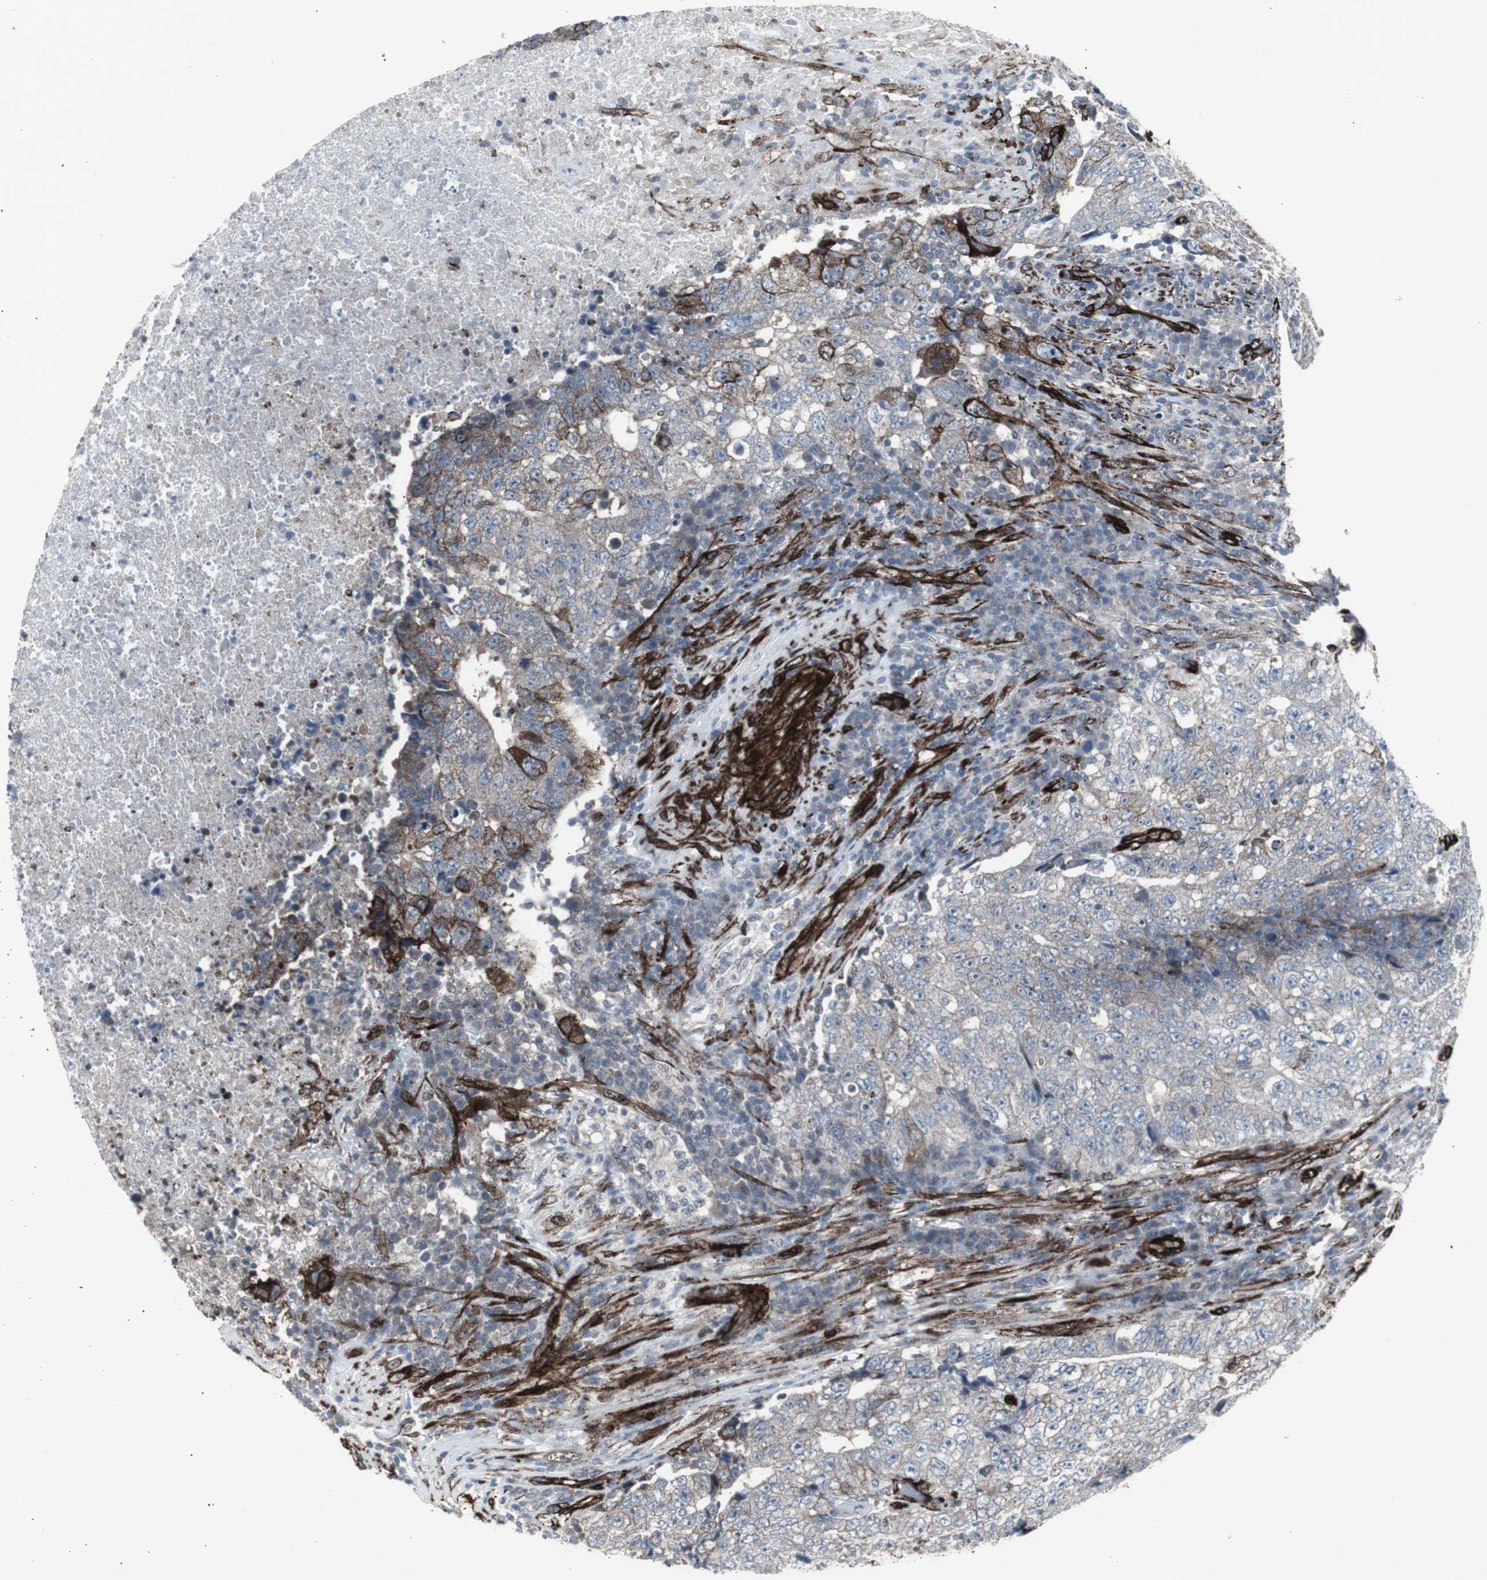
{"staining": {"intensity": "negative", "quantity": "none", "location": "none"}, "tissue": "testis cancer", "cell_type": "Tumor cells", "image_type": "cancer", "snomed": [{"axis": "morphology", "description": "Necrosis, NOS"}, {"axis": "morphology", "description": "Carcinoma, Embryonal, NOS"}, {"axis": "topography", "description": "Testis"}], "caption": "High magnification brightfield microscopy of testis embryonal carcinoma stained with DAB (brown) and counterstained with hematoxylin (blue): tumor cells show no significant staining.", "gene": "PDGFA", "patient": {"sex": "male", "age": 19}}